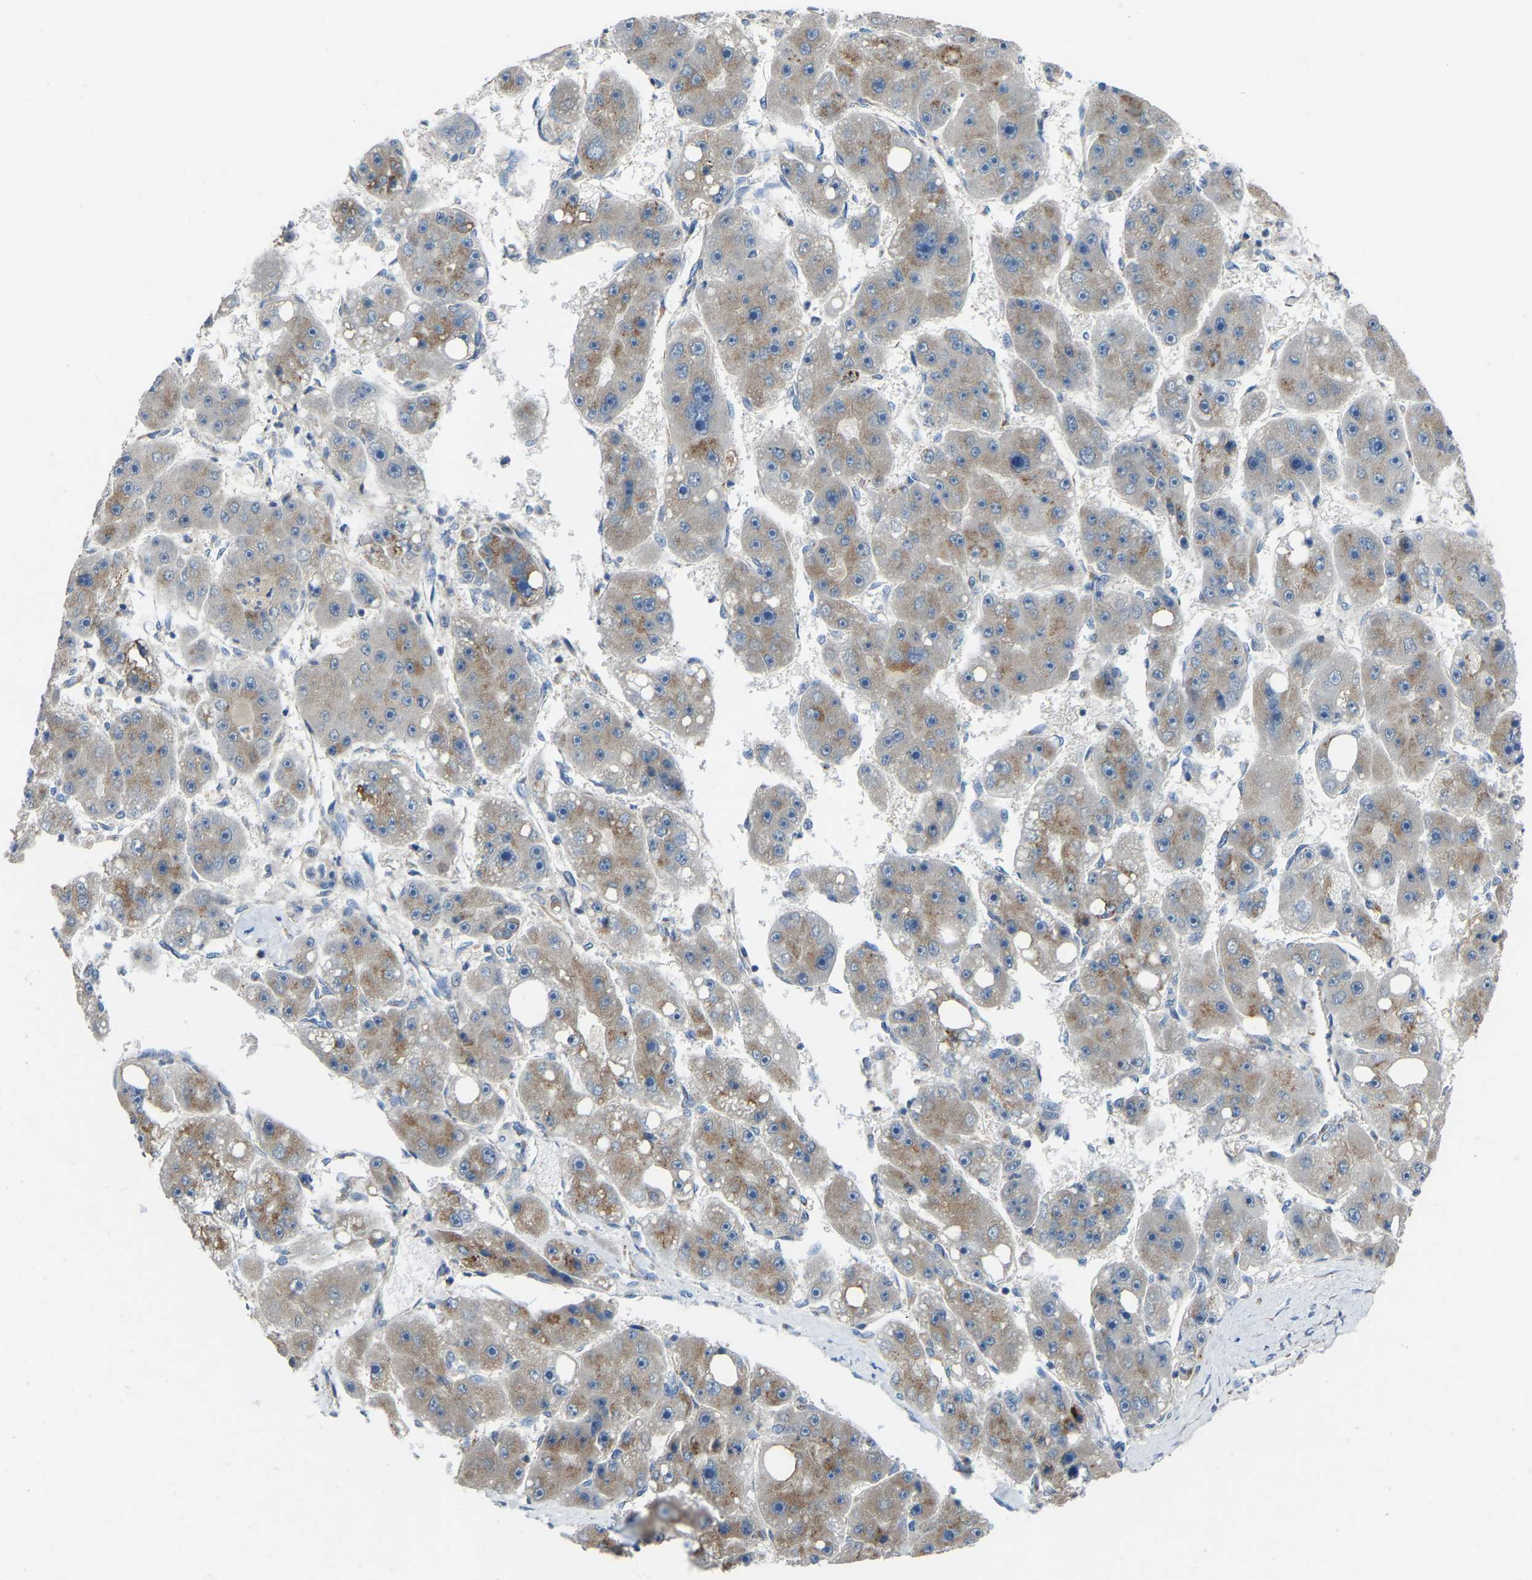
{"staining": {"intensity": "moderate", "quantity": ">75%", "location": "cytoplasmic/membranous"}, "tissue": "liver cancer", "cell_type": "Tumor cells", "image_type": "cancer", "snomed": [{"axis": "morphology", "description": "Carcinoma, Hepatocellular, NOS"}, {"axis": "topography", "description": "Liver"}], "caption": "A medium amount of moderate cytoplasmic/membranous positivity is identified in about >75% of tumor cells in liver hepatocellular carcinoma tissue.", "gene": "CANT1", "patient": {"sex": "female", "age": 61}}